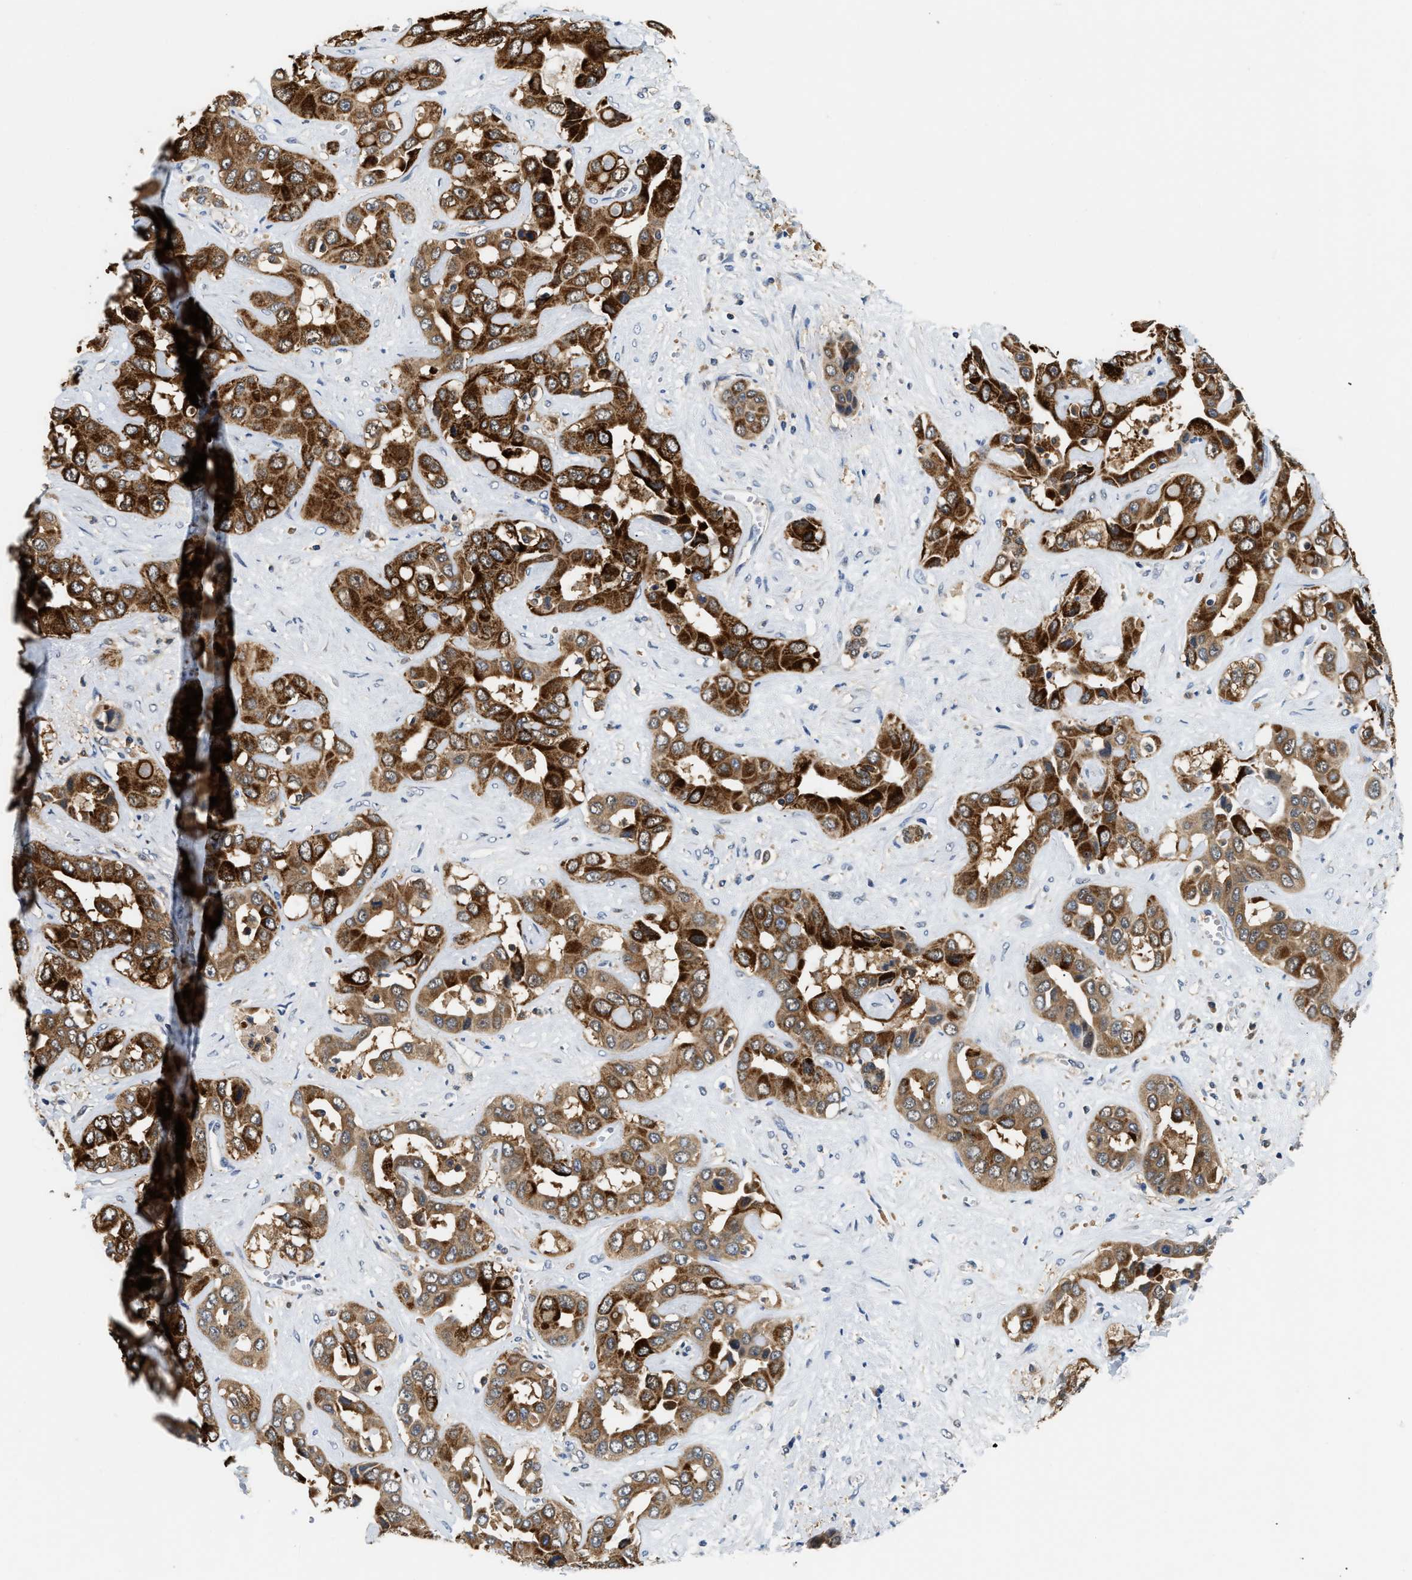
{"staining": {"intensity": "strong", "quantity": ">75%", "location": "cytoplasmic/membranous"}, "tissue": "liver cancer", "cell_type": "Tumor cells", "image_type": "cancer", "snomed": [{"axis": "morphology", "description": "Cholangiocarcinoma"}, {"axis": "topography", "description": "Liver"}], "caption": "An IHC histopathology image of tumor tissue is shown. Protein staining in brown labels strong cytoplasmic/membranous positivity in cholangiocarcinoma (liver) within tumor cells.", "gene": "CCM2", "patient": {"sex": "female", "age": 52}}